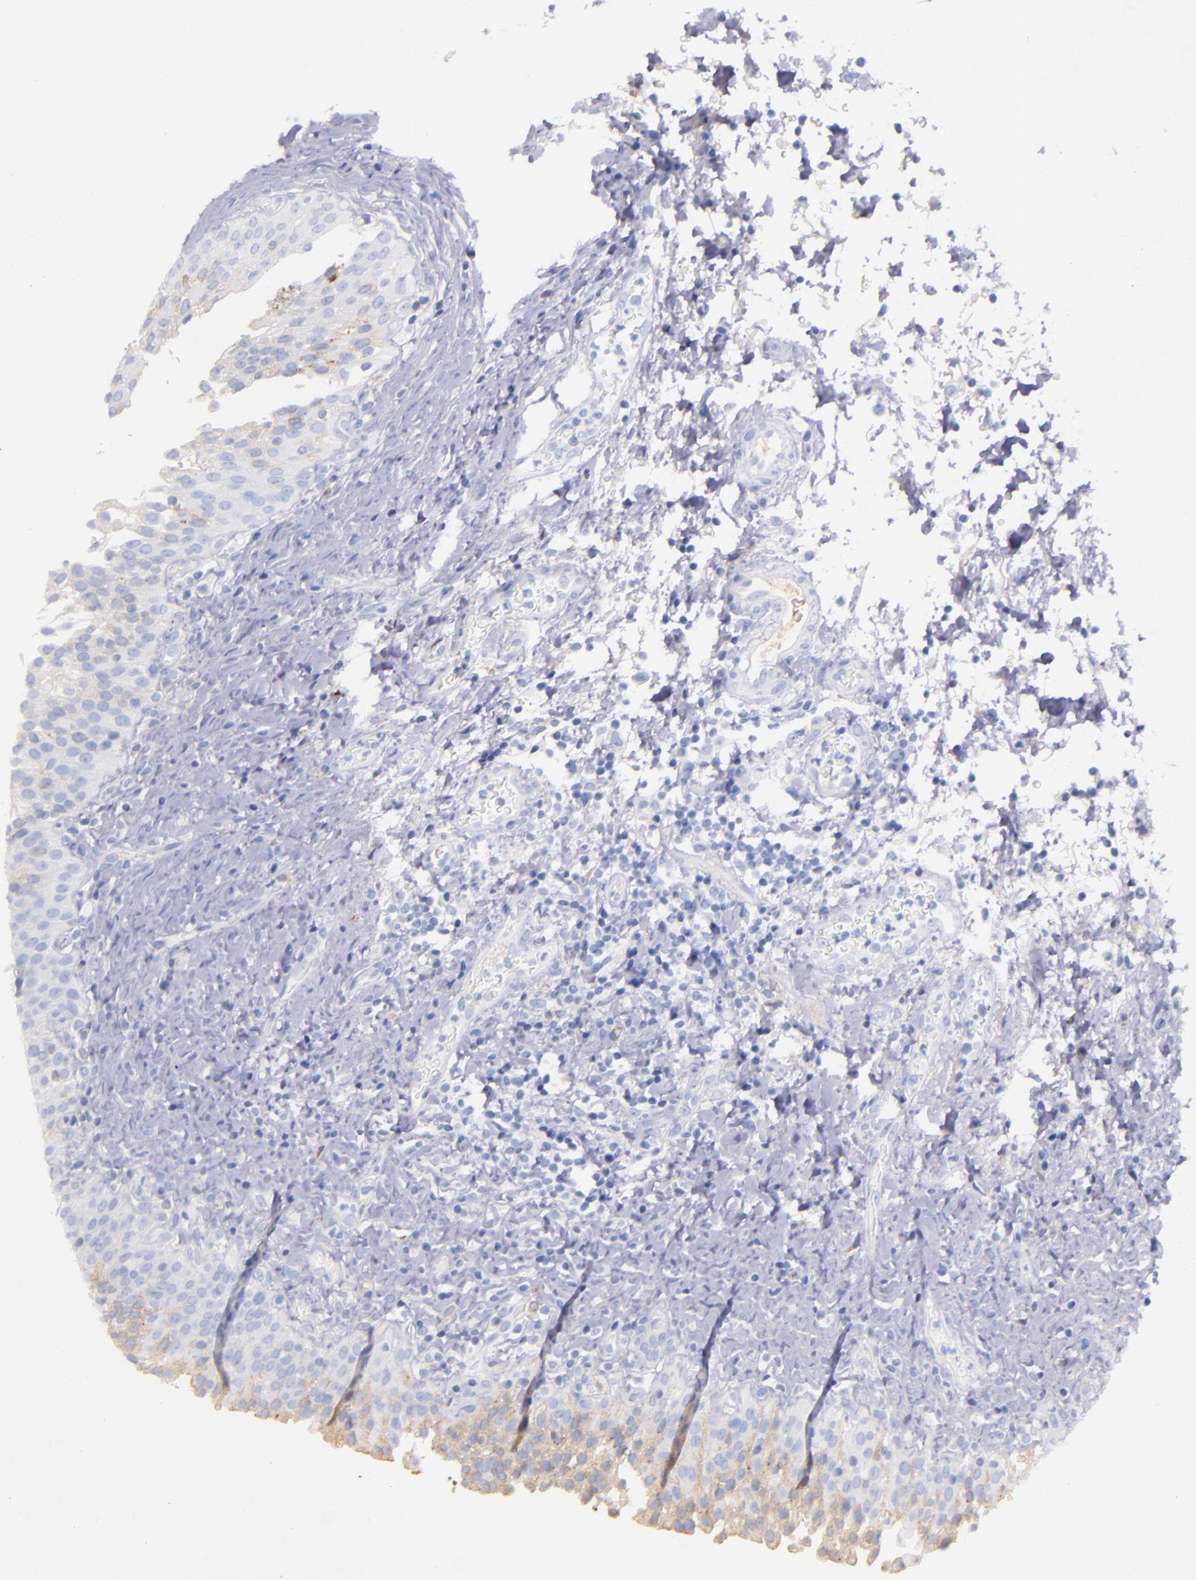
{"staining": {"intensity": "moderate", "quantity": "25%-75%", "location": "cytoplasmic/membranous"}, "tissue": "urinary bladder", "cell_type": "Urothelial cells", "image_type": "normal", "snomed": [{"axis": "morphology", "description": "Normal tissue, NOS"}, {"axis": "topography", "description": "Urinary bladder"}], "caption": "DAB (3,3'-diaminobenzidine) immunohistochemical staining of unremarkable urinary bladder shows moderate cytoplasmic/membranous protein staining in about 25%-75% of urothelial cells.", "gene": "KNG1", "patient": {"sex": "male", "age": 51}}